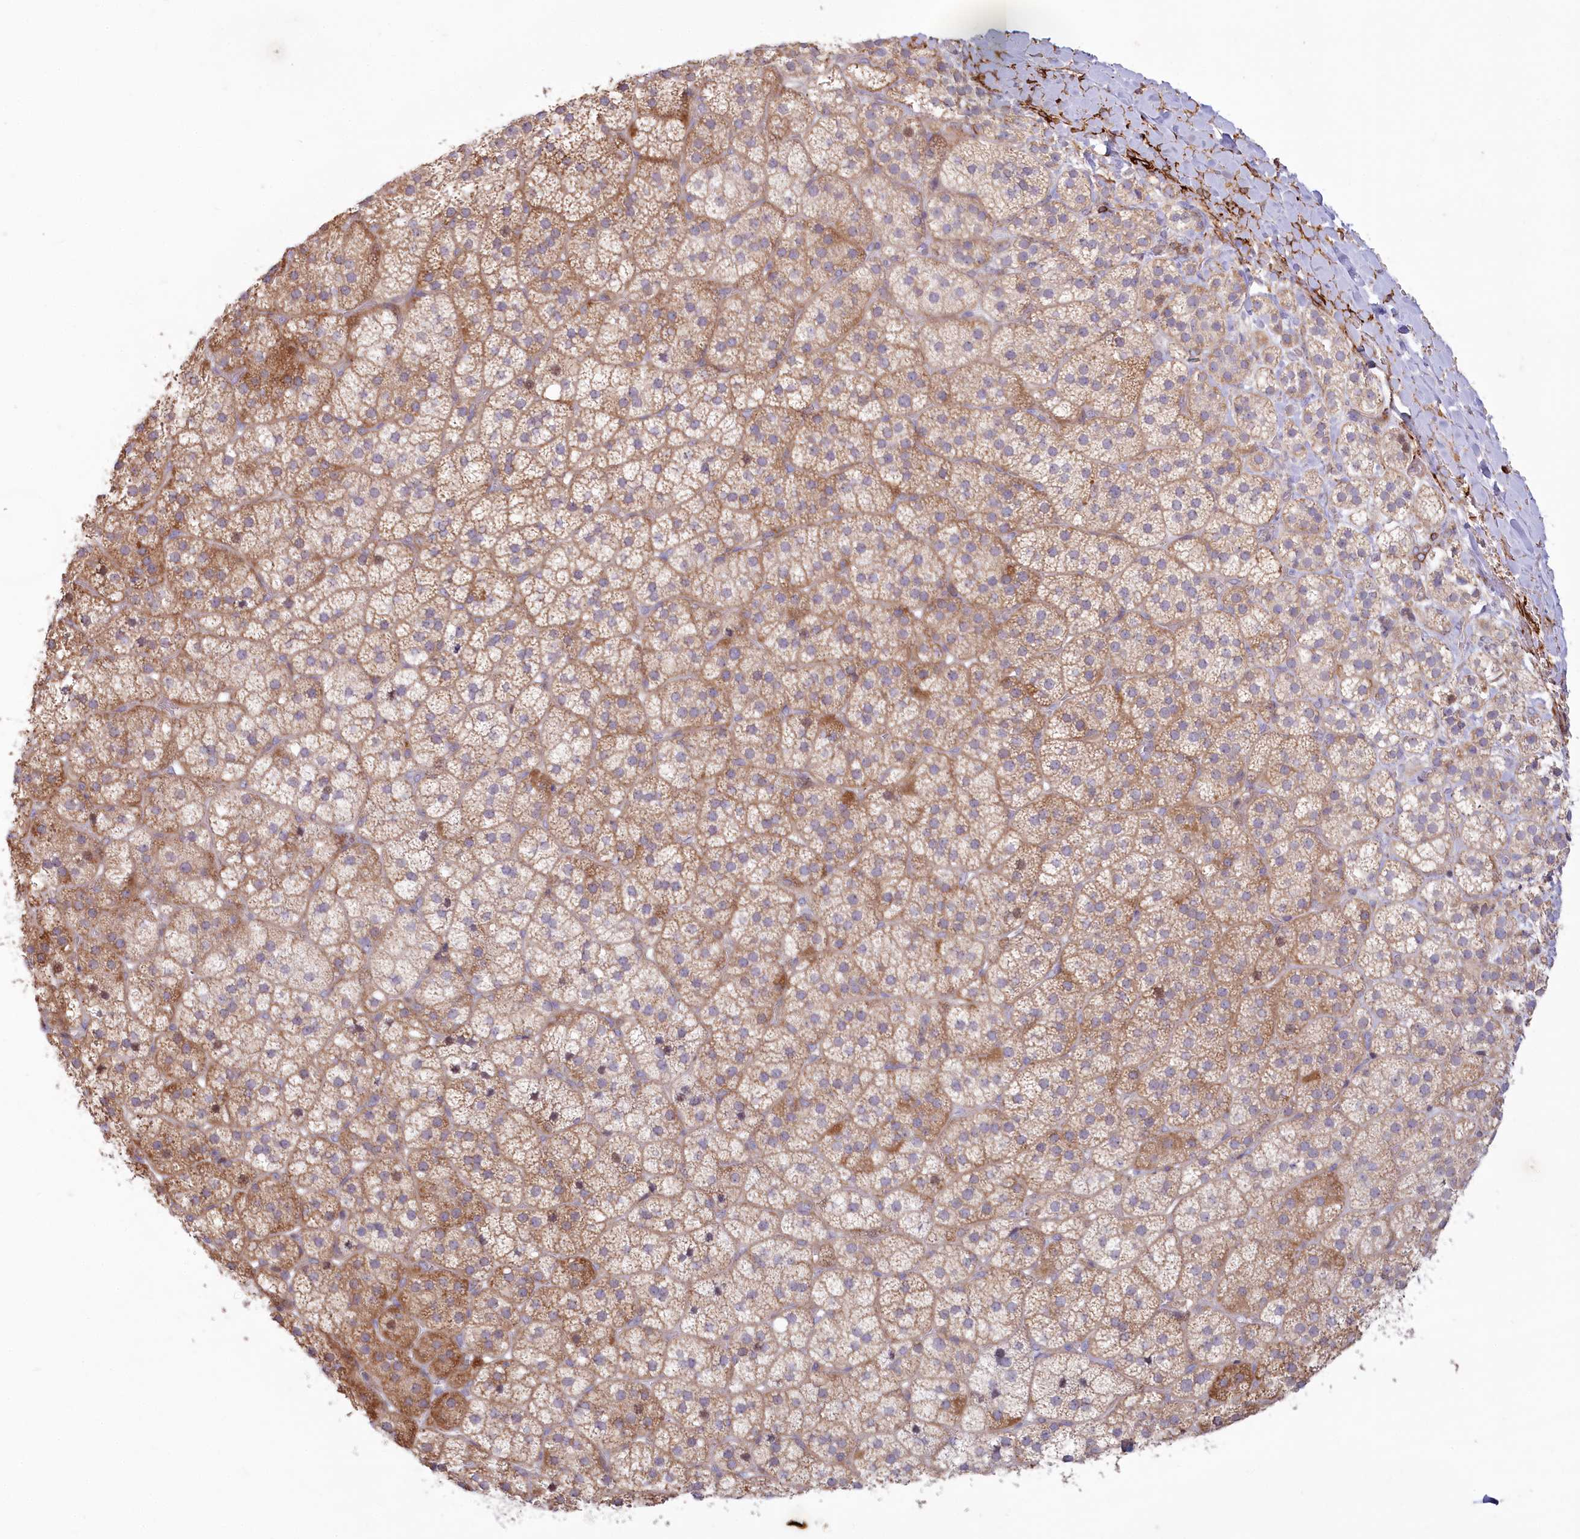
{"staining": {"intensity": "moderate", "quantity": "25%-75%", "location": "cytoplasmic/membranous"}, "tissue": "adrenal gland", "cell_type": "Glandular cells", "image_type": "normal", "snomed": [{"axis": "morphology", "description": "Normal tissue, NOS"}, {"axis": "topography", "description": "Adrenal gland"}], "caption": "Glandular cells display medium levels of moderate cytoplasmic/membranous positivity in approximately 25%-75% of cells in normal adrenal gland. Using DAB (3,3'-diaminobenzidine) (brown) and hematoxylin (blue) stains, captured at high magnification using brightfield microscopy.", "gene": "MTG1", "patient": {"sex": "female", "age": 44}}